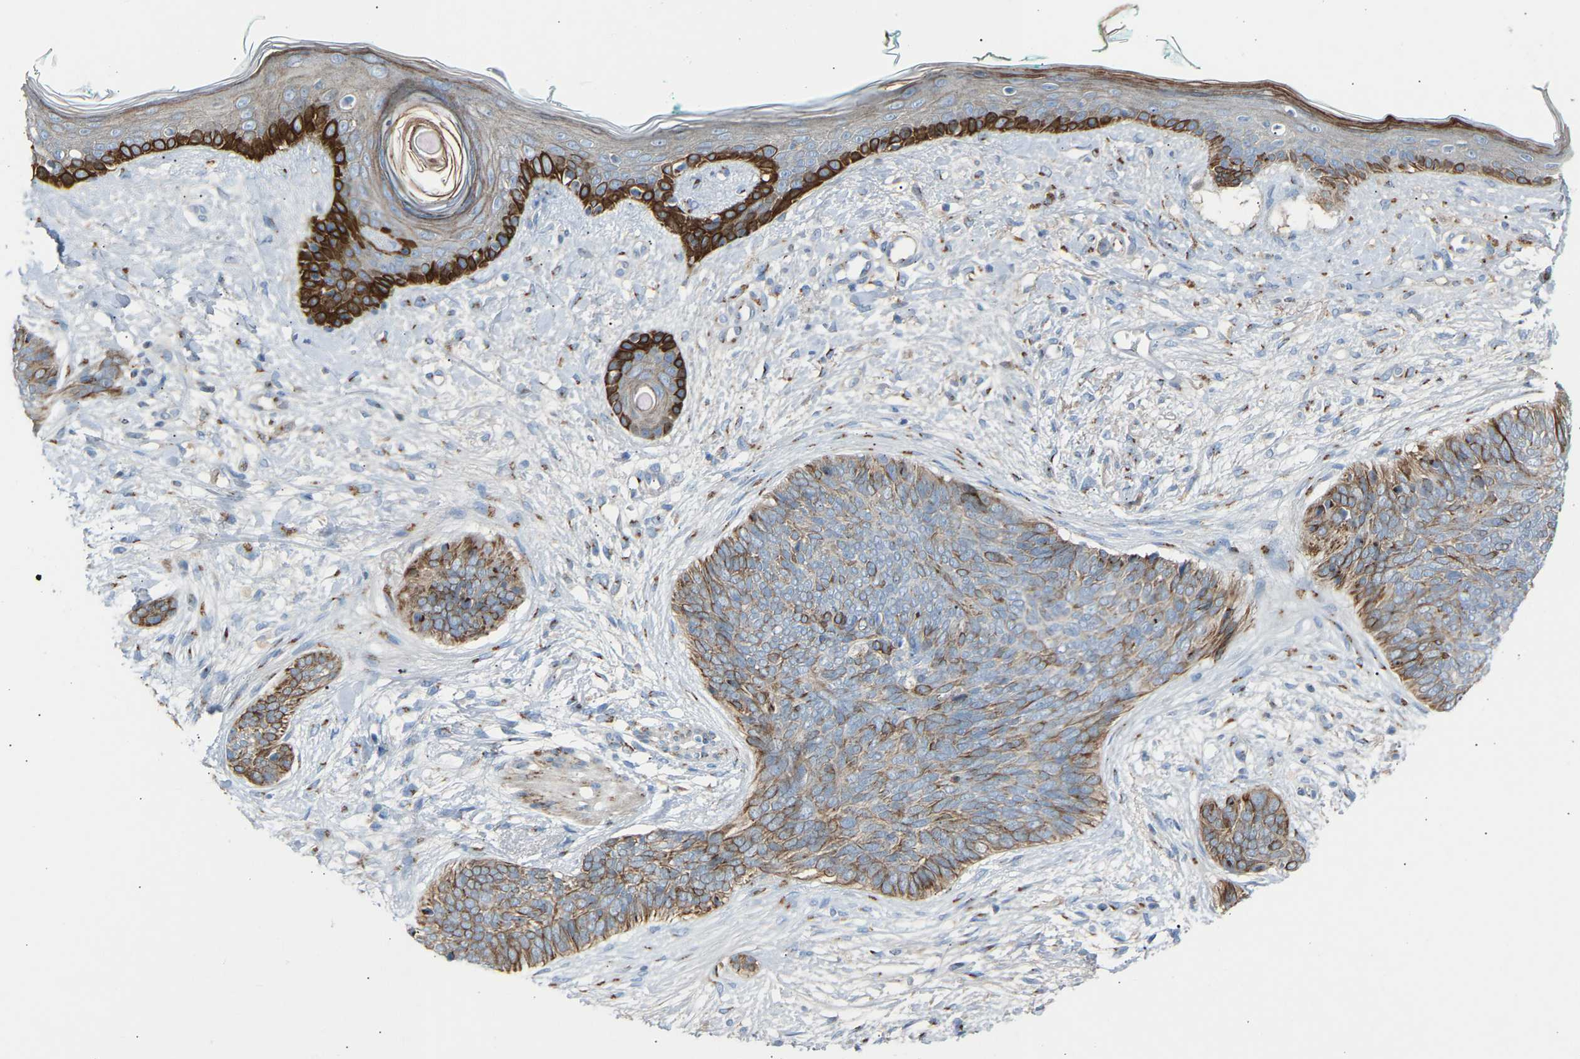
{"staining": {"intensity": "moderate", "quantity": ">75%", "location": "cytoplasmic/membranous"}, "tissue": "skin cancer", "cell_type": "Tumor cells", "image_type": "cancer", "snomed": [{"axis": "morphology", "description": "Basal cell carcinoma"}, {"axis": "topography", "description": "Skin"}], "caption": "Moderate cytoplasmic/membranous positivity for a protein is identified in about >75% of tumor cells of skin cancer using immunohistochemistry.", "gene": "CYREN", "patient": {"sex": "female", "age": 84}}